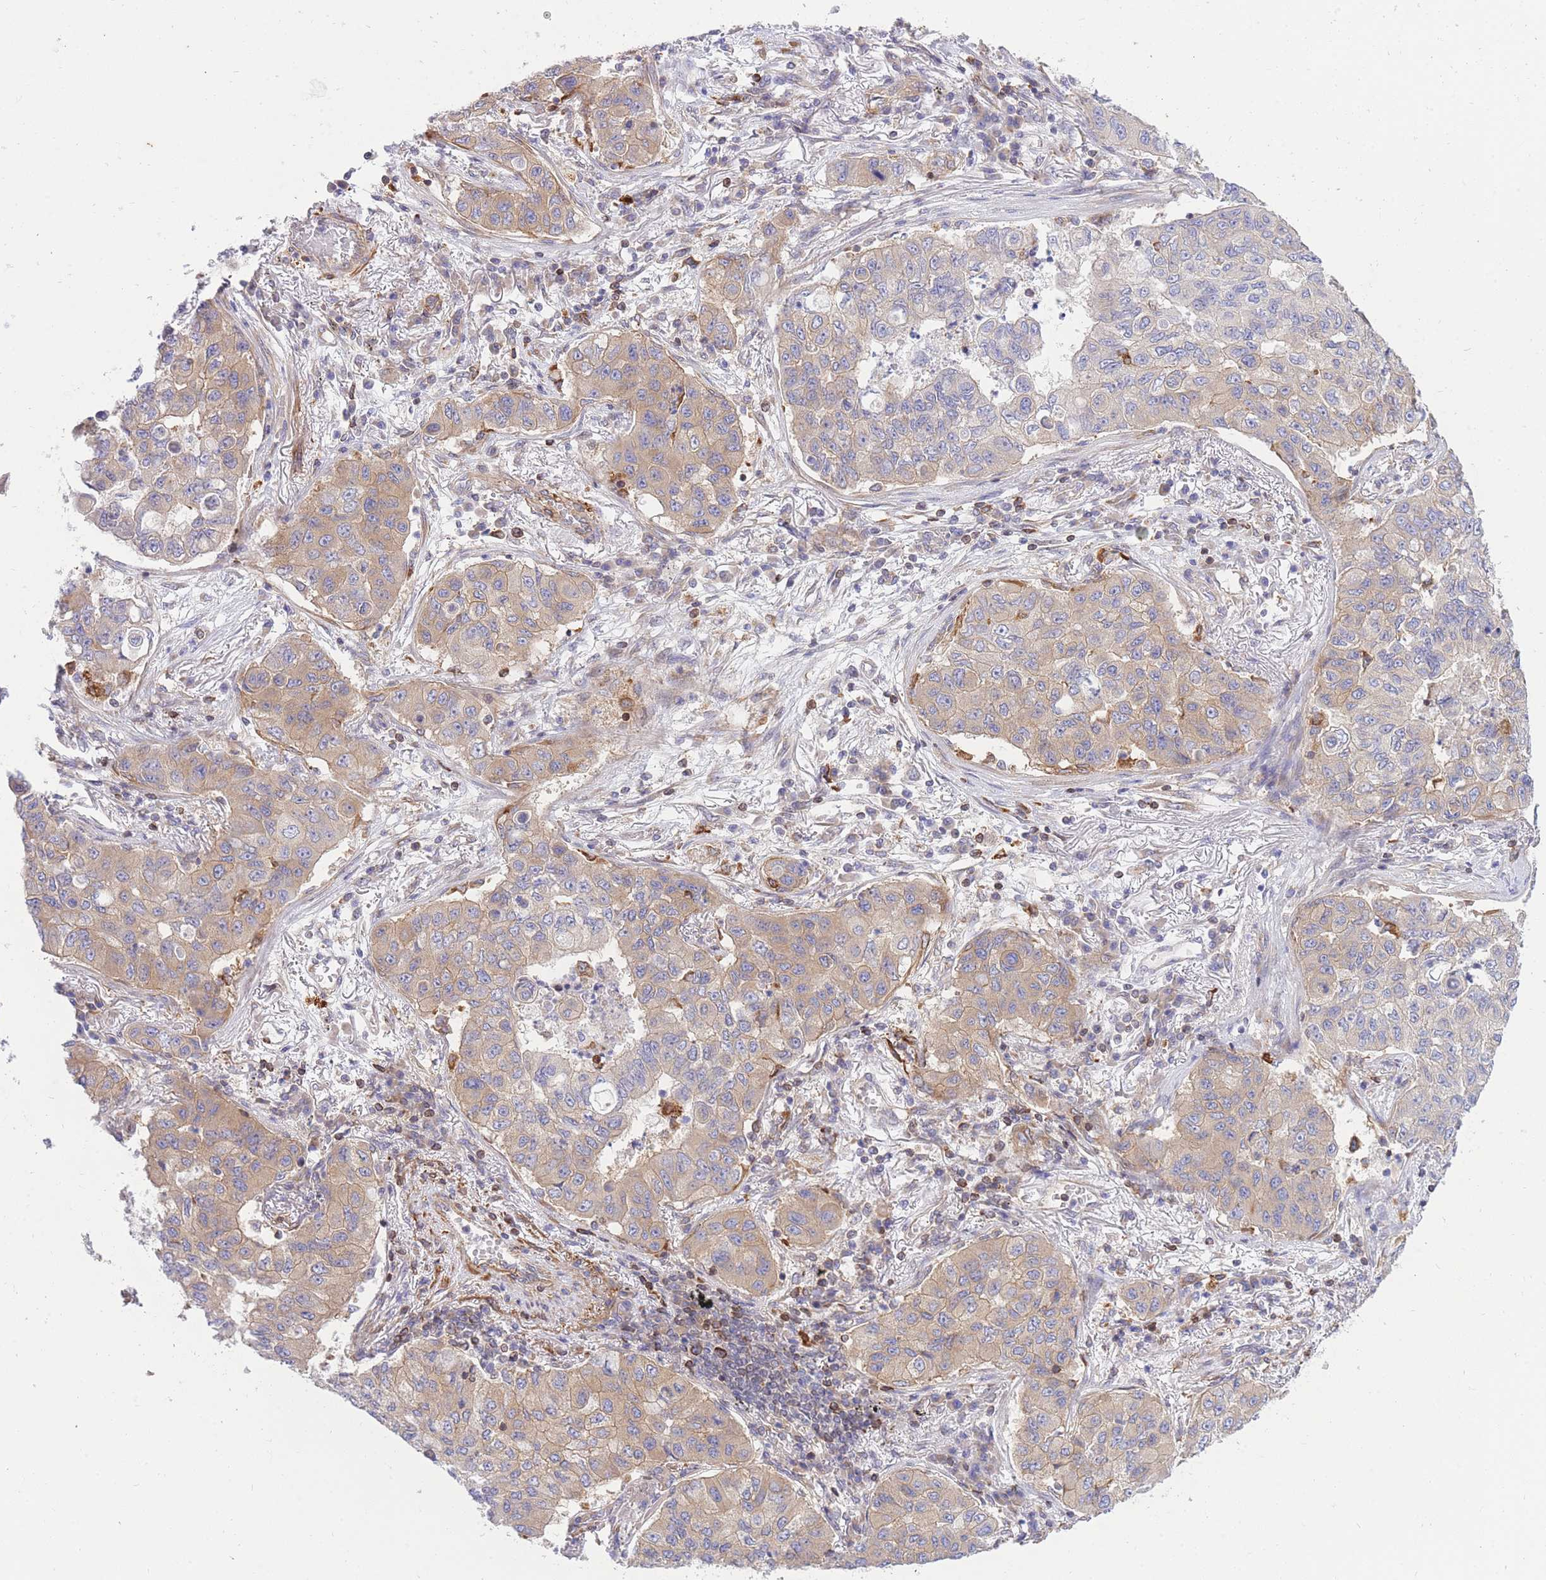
{"staining": {"intensity": "weak", "quantity": "25%-75%", "location": "cytoplasmic/membranous"}, "tissue": "lung cancer", "cell_type": "Tumor cells", "image_type": "cancer", "snomed": [{"axis": "morphology", "description": "Squamous cell carcinoma, NOS"}, {"axis": "topography", "description": "Lung"}], "caption": "Immunohistochemical staining of lung squamous cell carcinoma reveals low levels of weak cytoplasmic/membranous staining in about 25%-75% of tumor cells. (Stains: DAB in brown, nuclei in blue, Microscopy: brightfield microscopy at high magnification).", "gene": "REM1", "patient": {"sex": "male", "age": 74}}